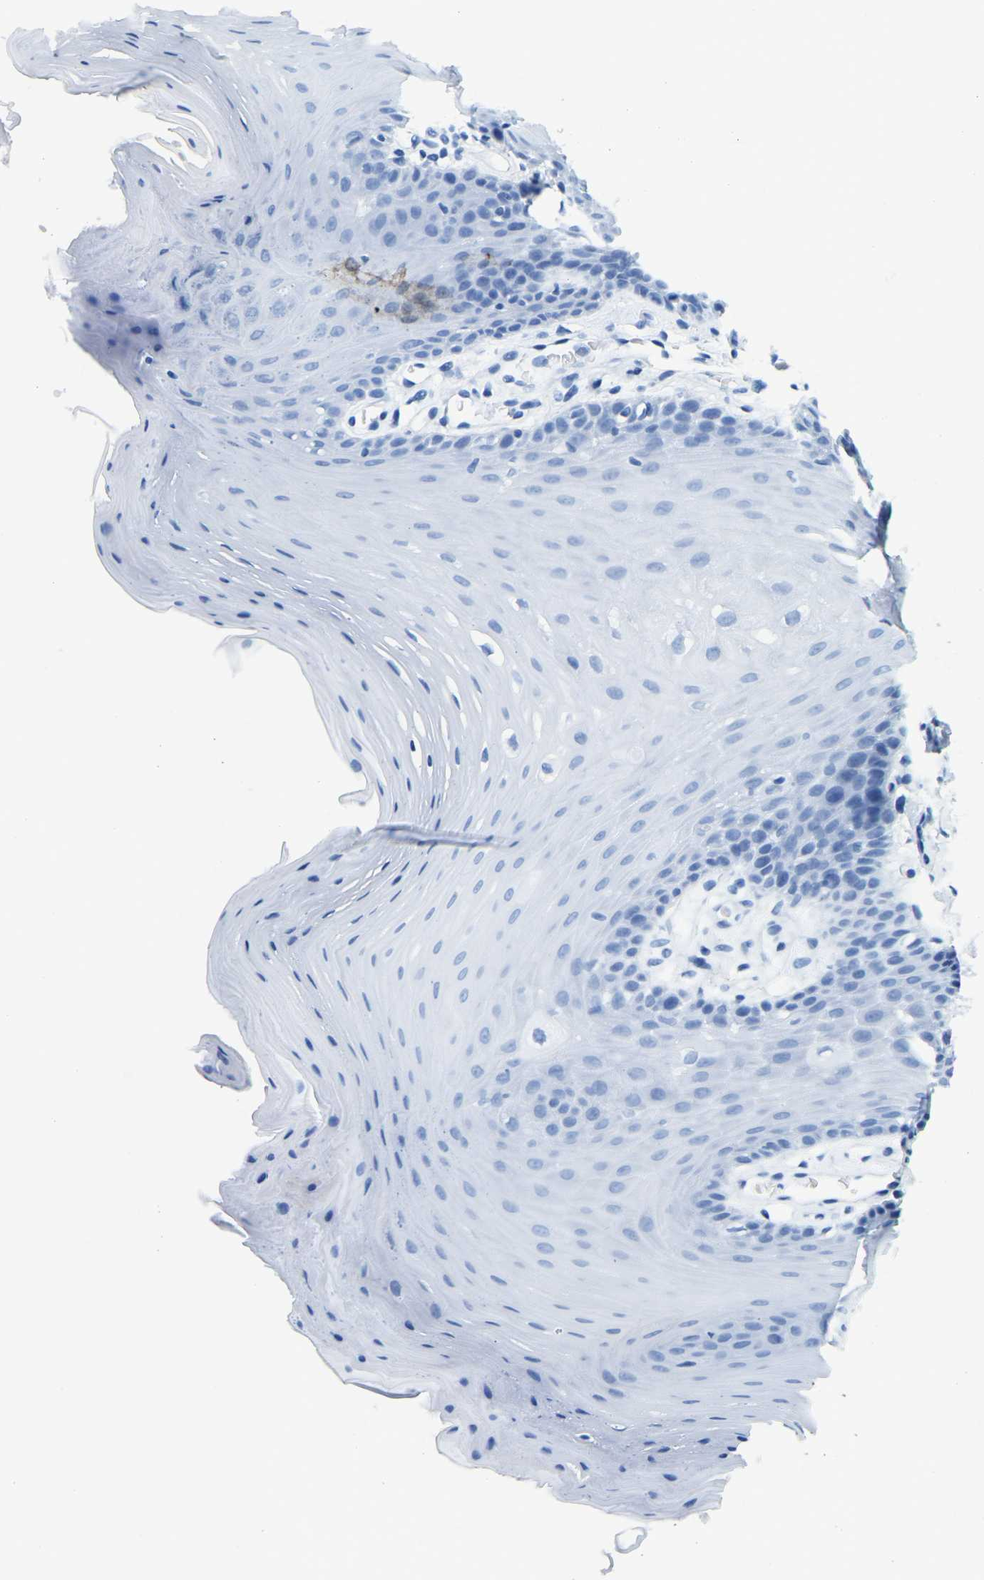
{"staining": {"intensity": "weak", "quantity": "<25%", "location": "nuclear"}, "tissue": "oral mucosa", "cell_type": "Squamous epithelial cells", "image_type": "normal", "snomed": [{"axis": "morphology", "description": "Normal tissue, NOS"}, {"axis": "morphology", "description": "Squamous cell carcinoma, NOS"}, {"axis": "topography", "description": "Oral tissue"}, {"axis": "topography", "description": "Head-Neck"}], "caption": "Oral mucosa stained for a protein using immunohistochemistry (IHC) shows no positivity squamous epithelial cells.", "gene": "NANS", "patient": {"sex": "male", "age": 71}}